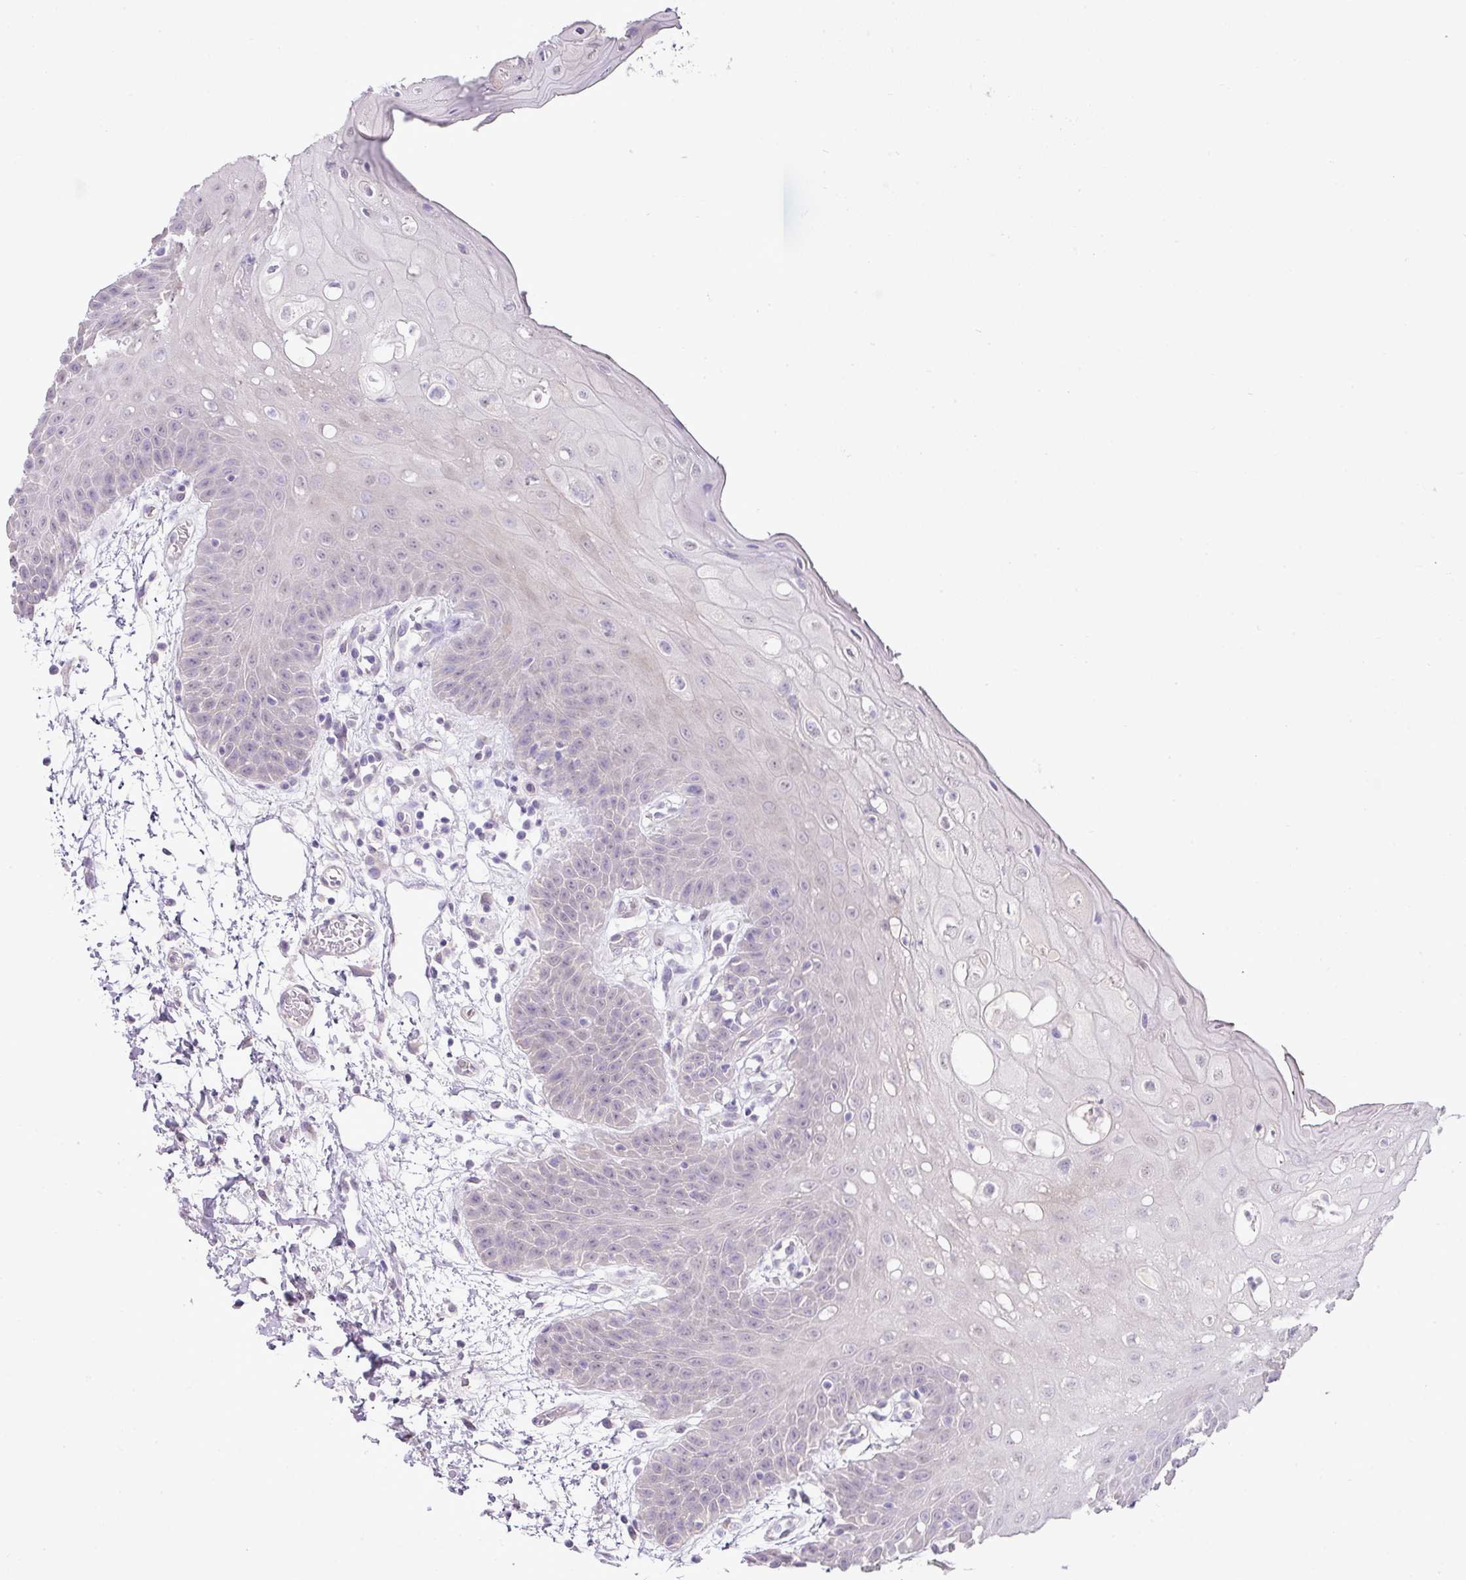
{"staining": {"intensity": "negative", "quantity": "none", "location": "none"}, "tissue": "oral mucosa", "cell_type": "Squamous epithelial cells", "image_type": "normal", "snomed": [{"axis": "morphology", "description": "Normal tissue, NOS"}, {"axis": "topography", "description": "Oral tissue"}, {"axis": "topography", "description": "Tounge, NOS"}], "caption": "DAB (3,3'-diaminobenzidine) immunohistochemical staining of benign human oral mucosa displays no significant expression in squamous epithelial cells.", "gene": "DIP2A", "patient": {"sex": "female", "age": 59}}